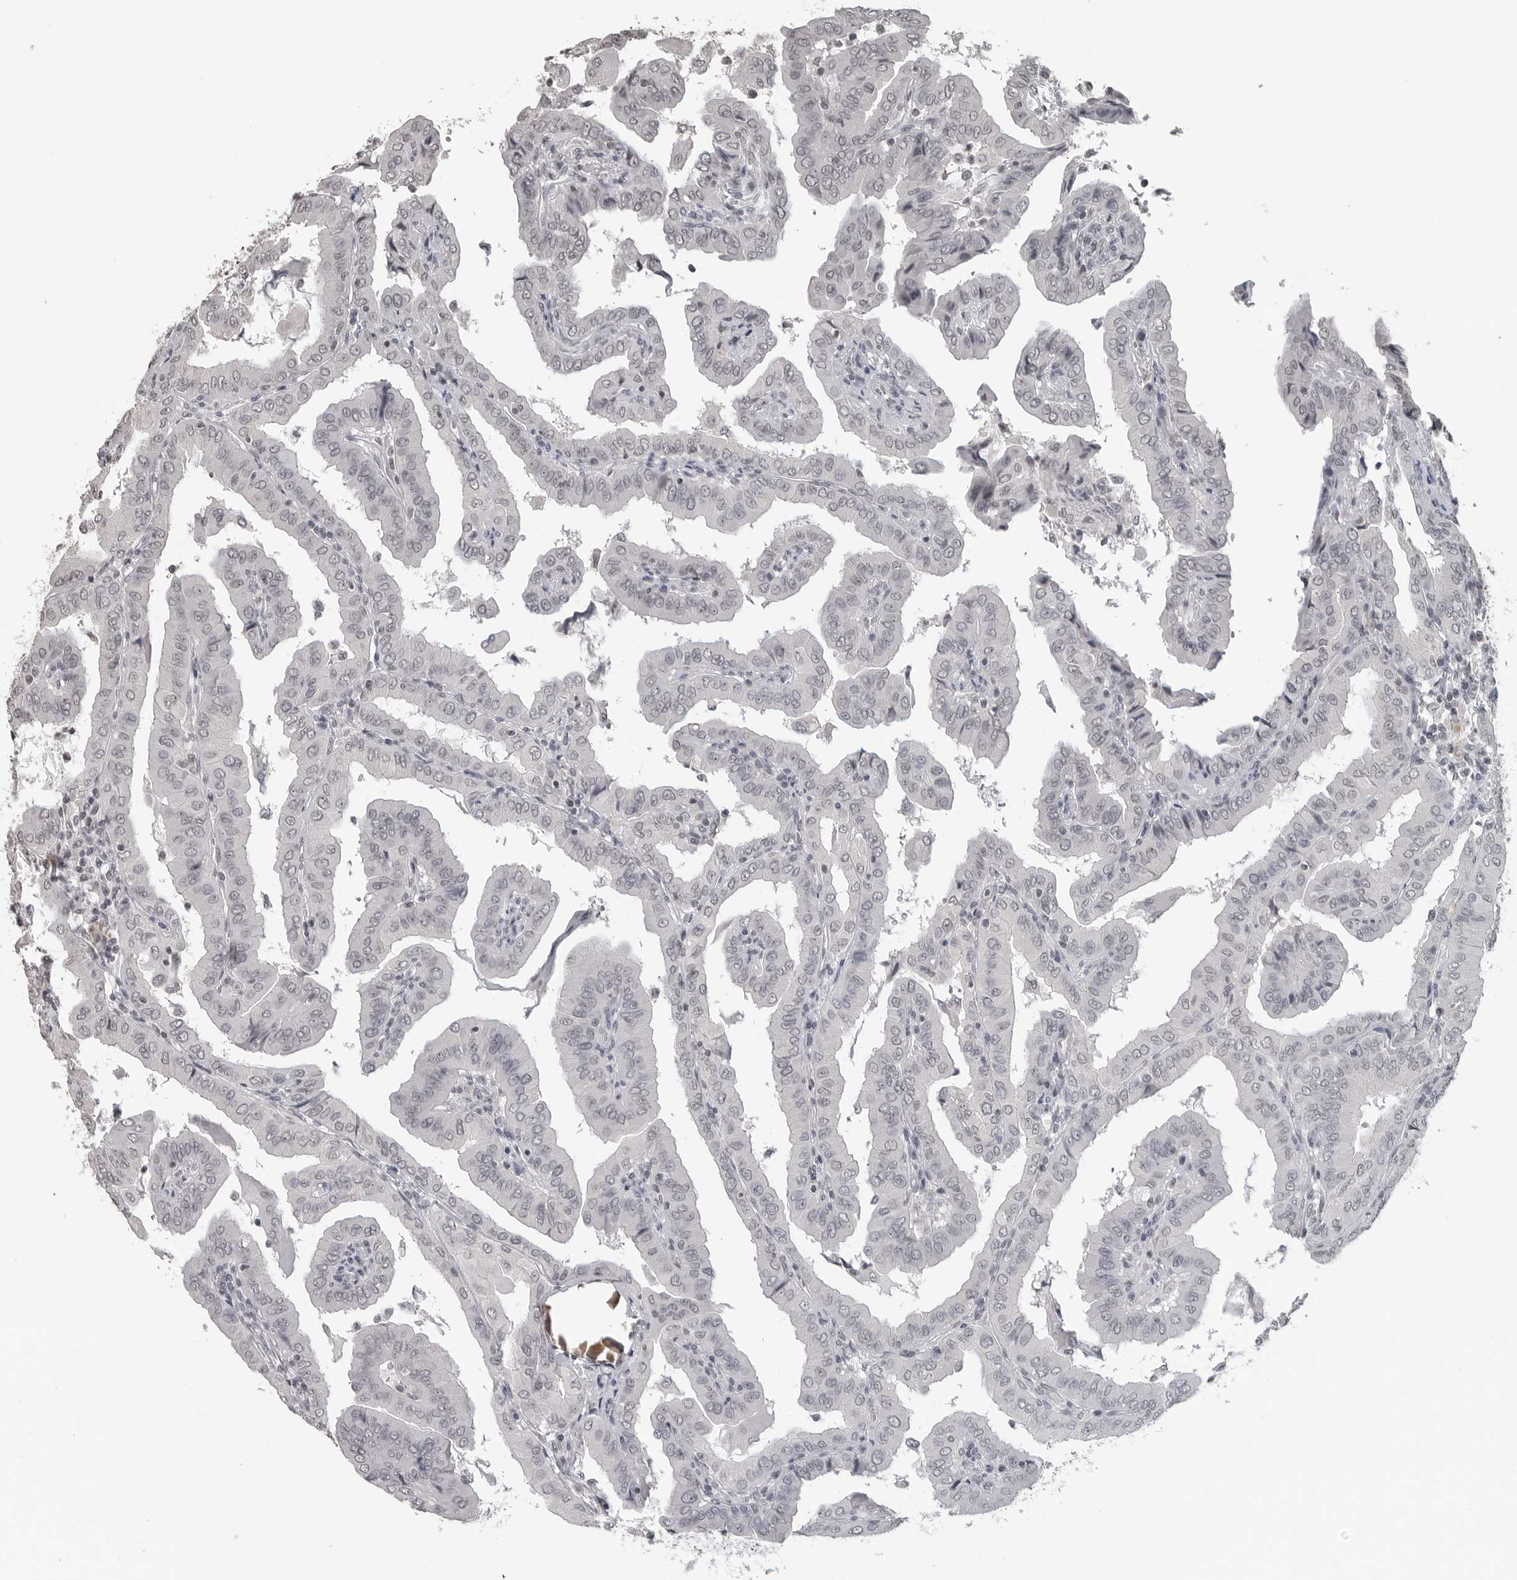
{"staining": {"intensity": "negative", "quantity": "none", "location": "none"}, "tissue": "thyroid cancer", "cell_type": "Tumor cells", "image_type": "cancer", "snomed": [{"axis": "morphology", "description": "Papillary adenocarcinoma, NOS"}, {"axis": "topography", "description": "Thyroid gland"}], "caption": "Immunohistochemical staining of human thyroid cancer (papillary adenocarcinoma) exhibits no significant staining in tumor cells. (Immunohistochemistry, brightfield microscopy, high magnification).", "gene": "DDX54", "patient": {"sex": "male", "age": 33}}